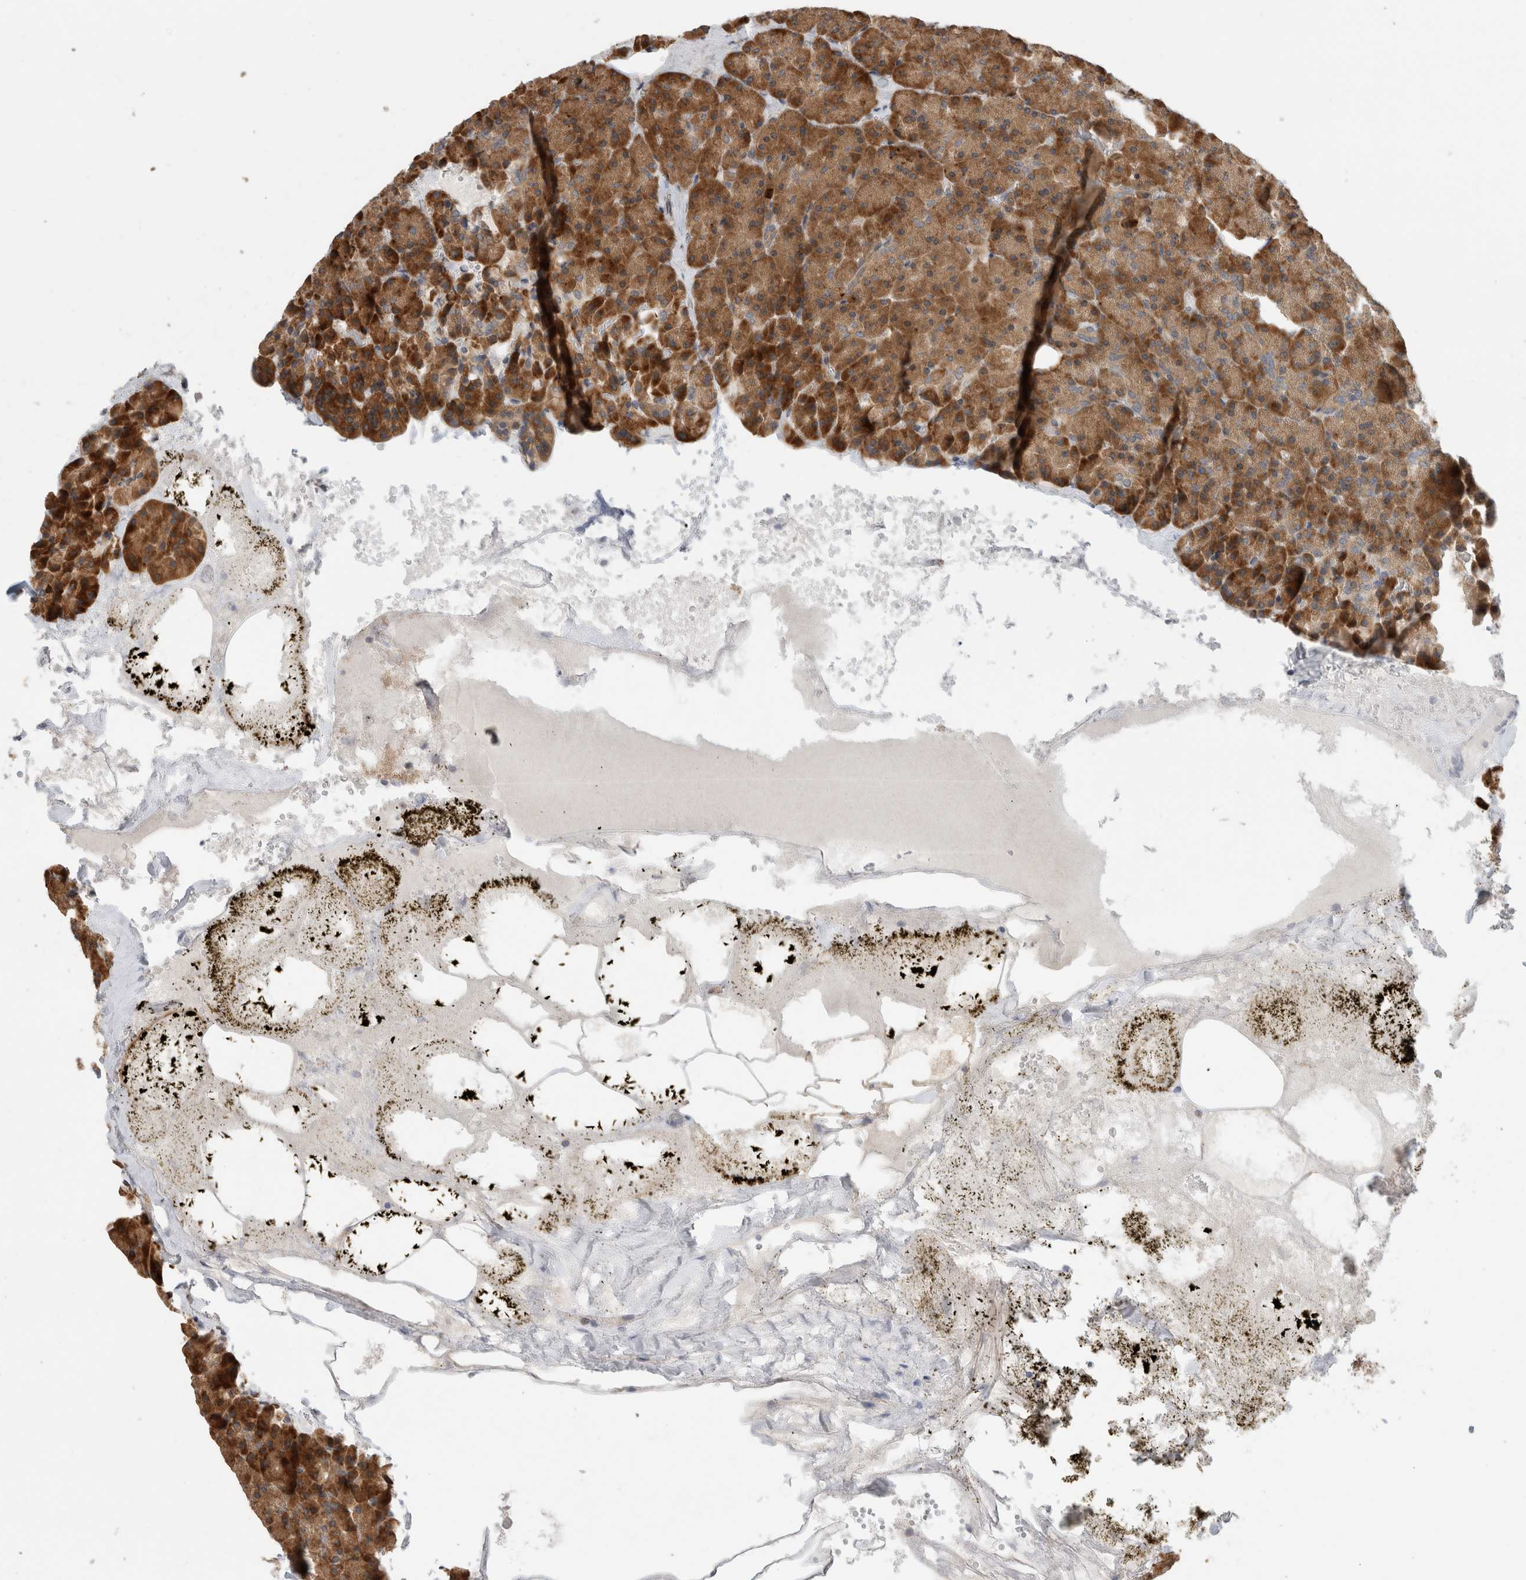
{"staining": {"intensity": "moderate", "quantity": ">75%", "location": "cytoplasmic/membranous"}, "tissue": "pancreas", "cell_type": "Exocrine glandular cells", "image_type": "normal", "snomed": [{"axis": "morphology", "description": "Normal tissue, NOS"}, {"axis": "morphology", "description": "Carcinoid, malignant, NOS"}, {"axis": "topography", "description": "Pancreas"}], "caption": "Protein staining reveals moderate cytoplasmic/membranous positivity in about >75% of exocrine glandular cells in unremarkable pancreas.", "gene": "PCDHB15", "patient": {"sex": "female", "age": 35}}